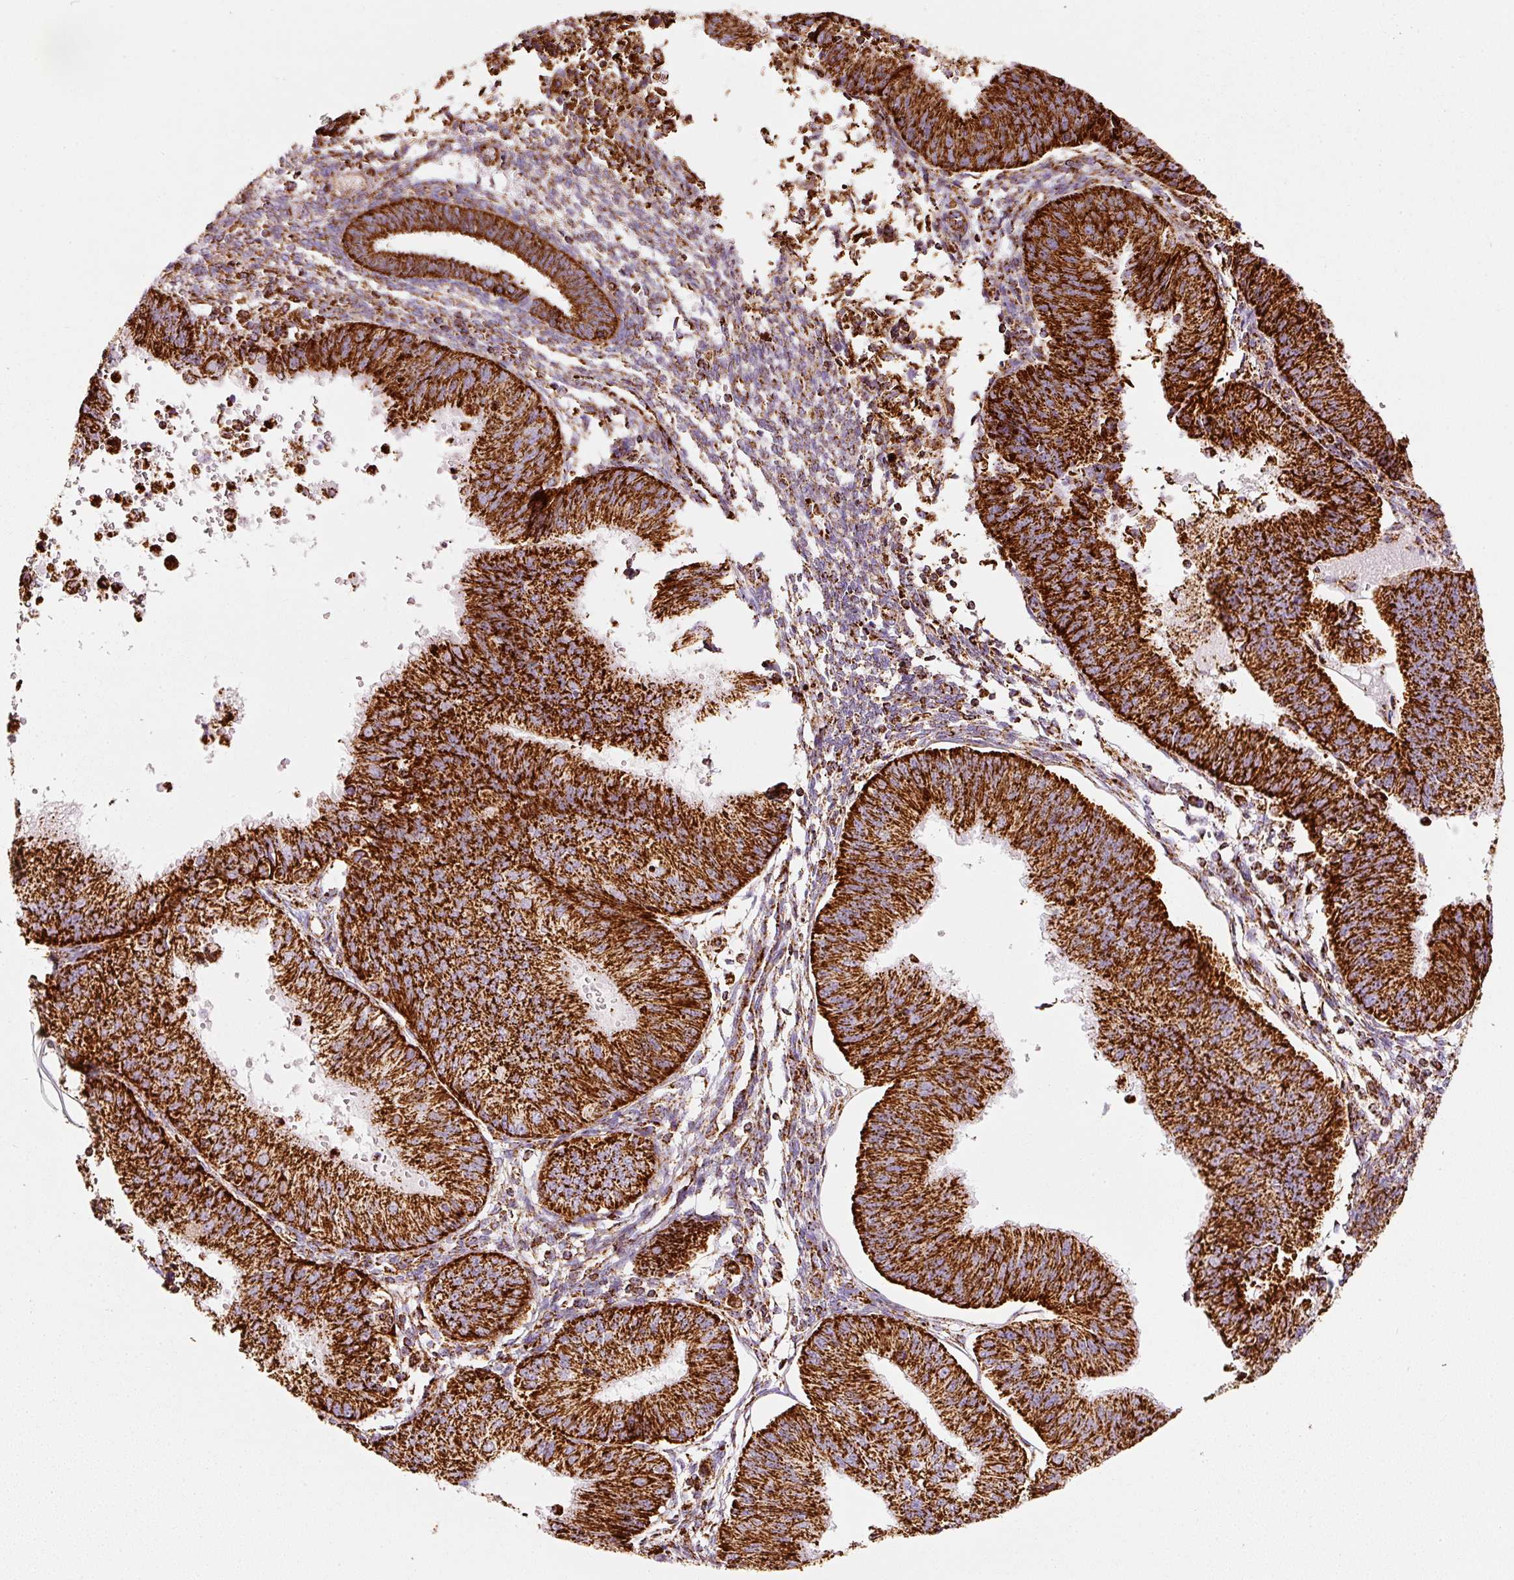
{"staining": {"intensity": "strong", "quantity": ">75%", "location": "cytoplasmic/membranous"}, "tissue": "endometrial cancer", "cell_type": "Tumor cells", "image_type": "cancer", "snomed": [{"axis": "morphology", "description": "Adenocarcinoma, NOS"}, {"axis": "topography", "description": "Endometrium"}], "caption": "IHC of endometrial cancer (adenocarcinoma) shows high levels of strong cytoplasmic/membranous positivity in approximately >75% of tumor cells. The staining was performed using DAB (3,3'-diaminobenzidine) to visualize the protein expression in brown, while the nuclei were stained in blue with hematoxylin (Magnification: 20x).", "gene": "MT-CO2", "patient": {"sex": "female", "age": 50}}